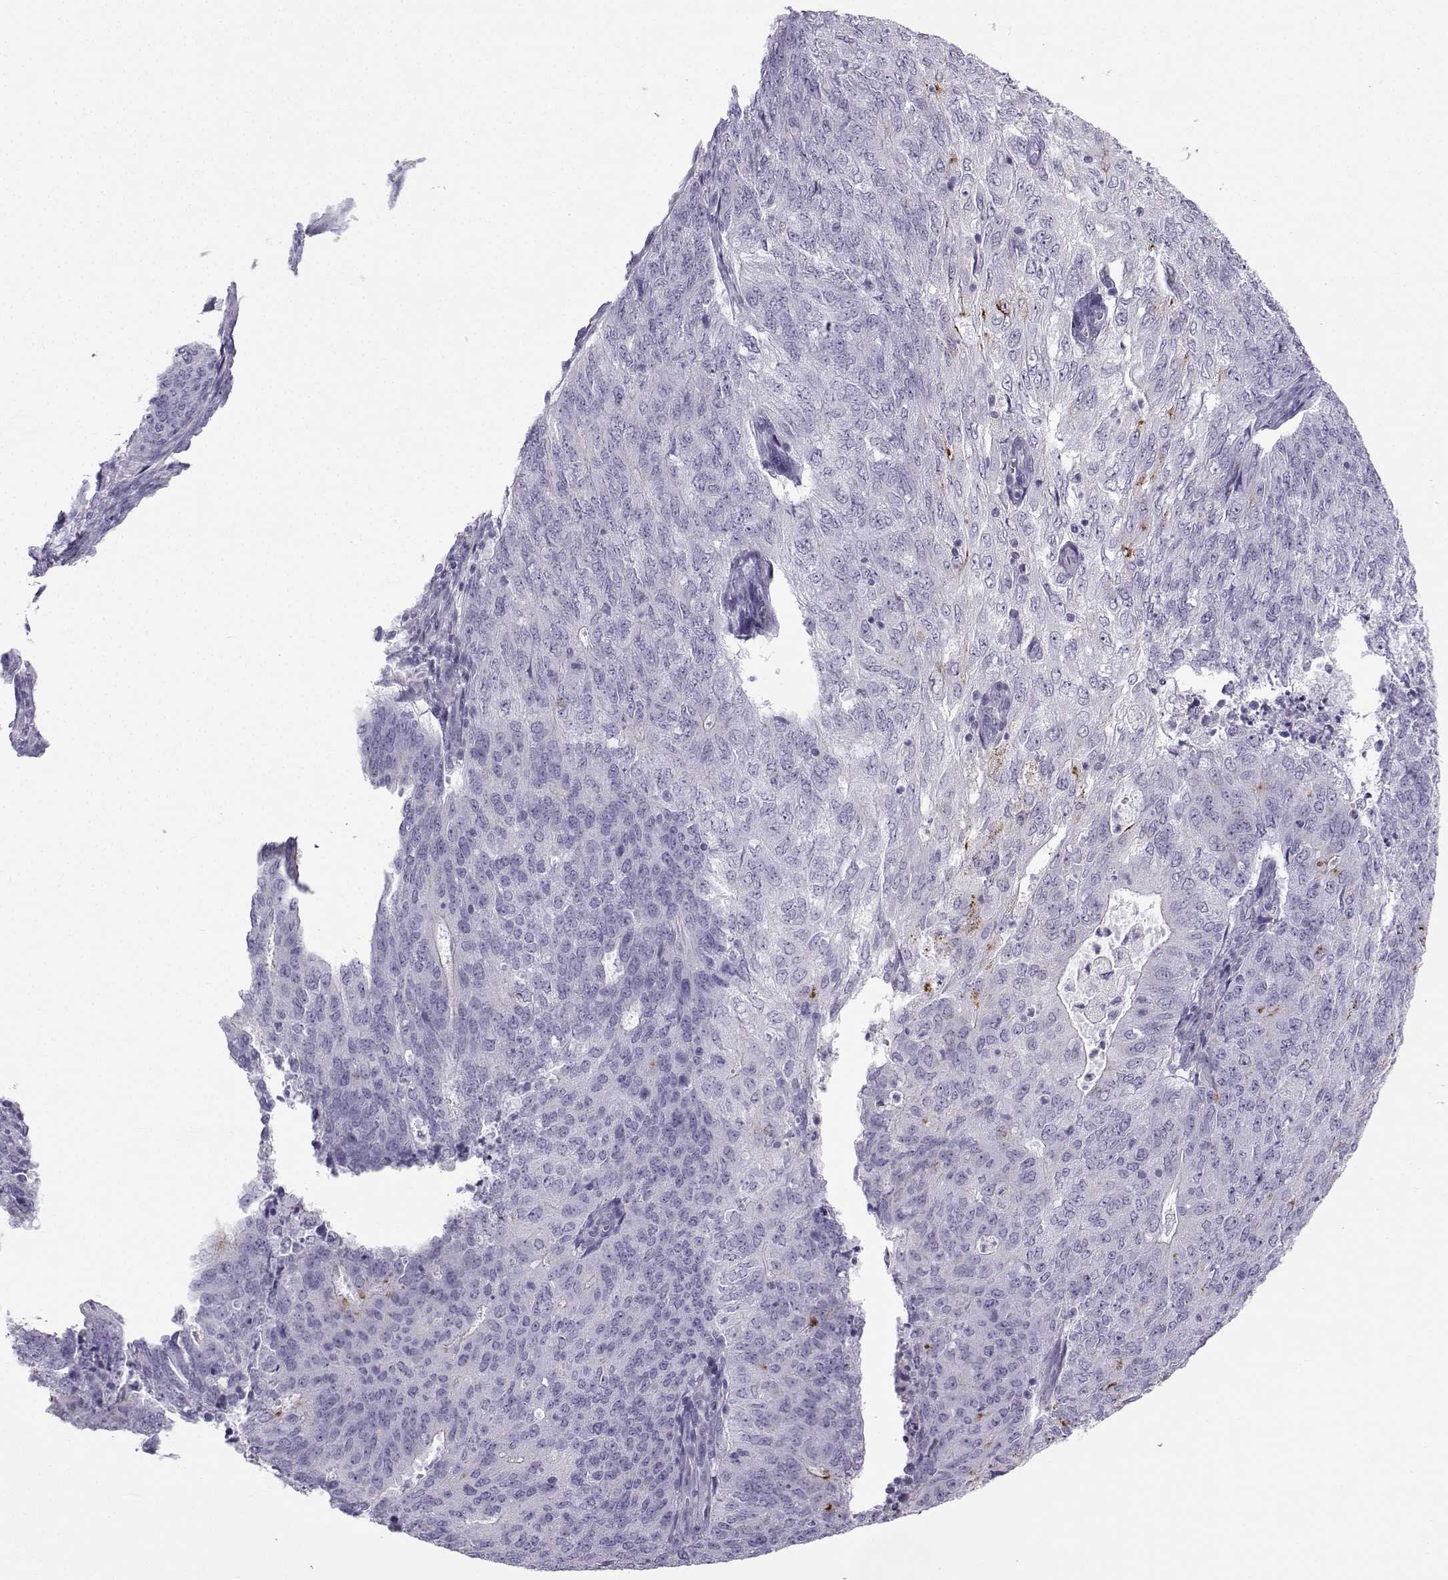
{"staining": {"intensity": "negative", "quantity": "none", "location": "none"}, "tissue": "endometrial cancer", "cell_type": "Tumor cells", "image_type": "cancer", "snomed": [{"axis": "morphology", "description": "Adenocarcinoma, NOS"}, {"axis": "topography", "description": "Endometrium"}], "caption": "Endometrial adenocarcinoma stained for a protein using IHC reveals no staining tumor cells.", "gene": "ZBTB8B", "patient": {"sex": "female", "age": 82}}